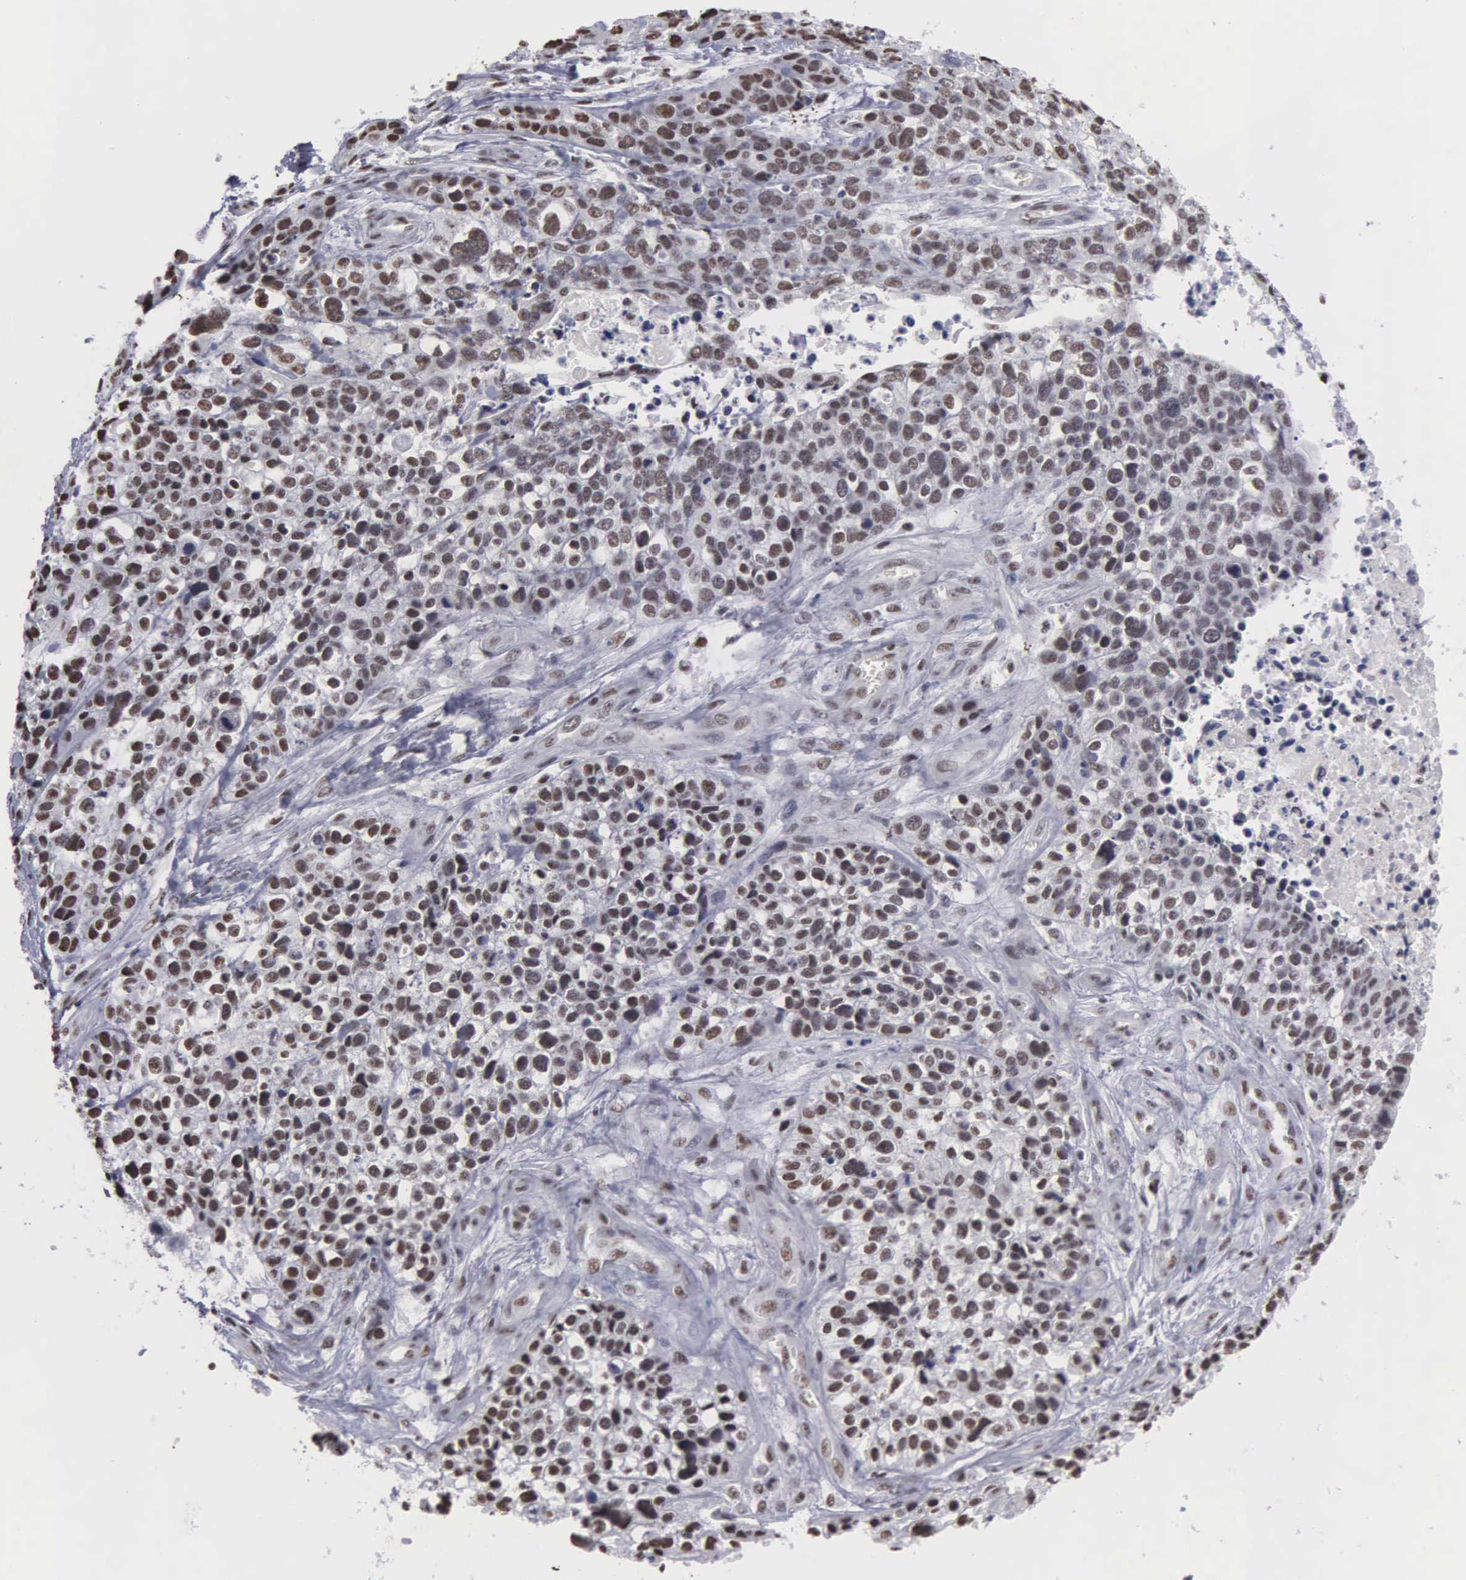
{"staining": {"intensity": "moderate", "quantity": ">75%", "location": "nuclear"}, "tissue": "lung cancer", "cell_type": "Tumor cells", "image_type": "cancer", "snomed": [{"axis": "morphology", "description": "Squamous cell carcinoma, NOS"}, {"axis": "topography", "description": "Lymph node"}, {"axis": "topography", "description": "Lung"}], "caption": "Moderate nuclear staining is seen in about >75% of tumor cells in lung cancer.", "gene": "KIAA0586", "patient": {"sex": "male", "age": 74}}